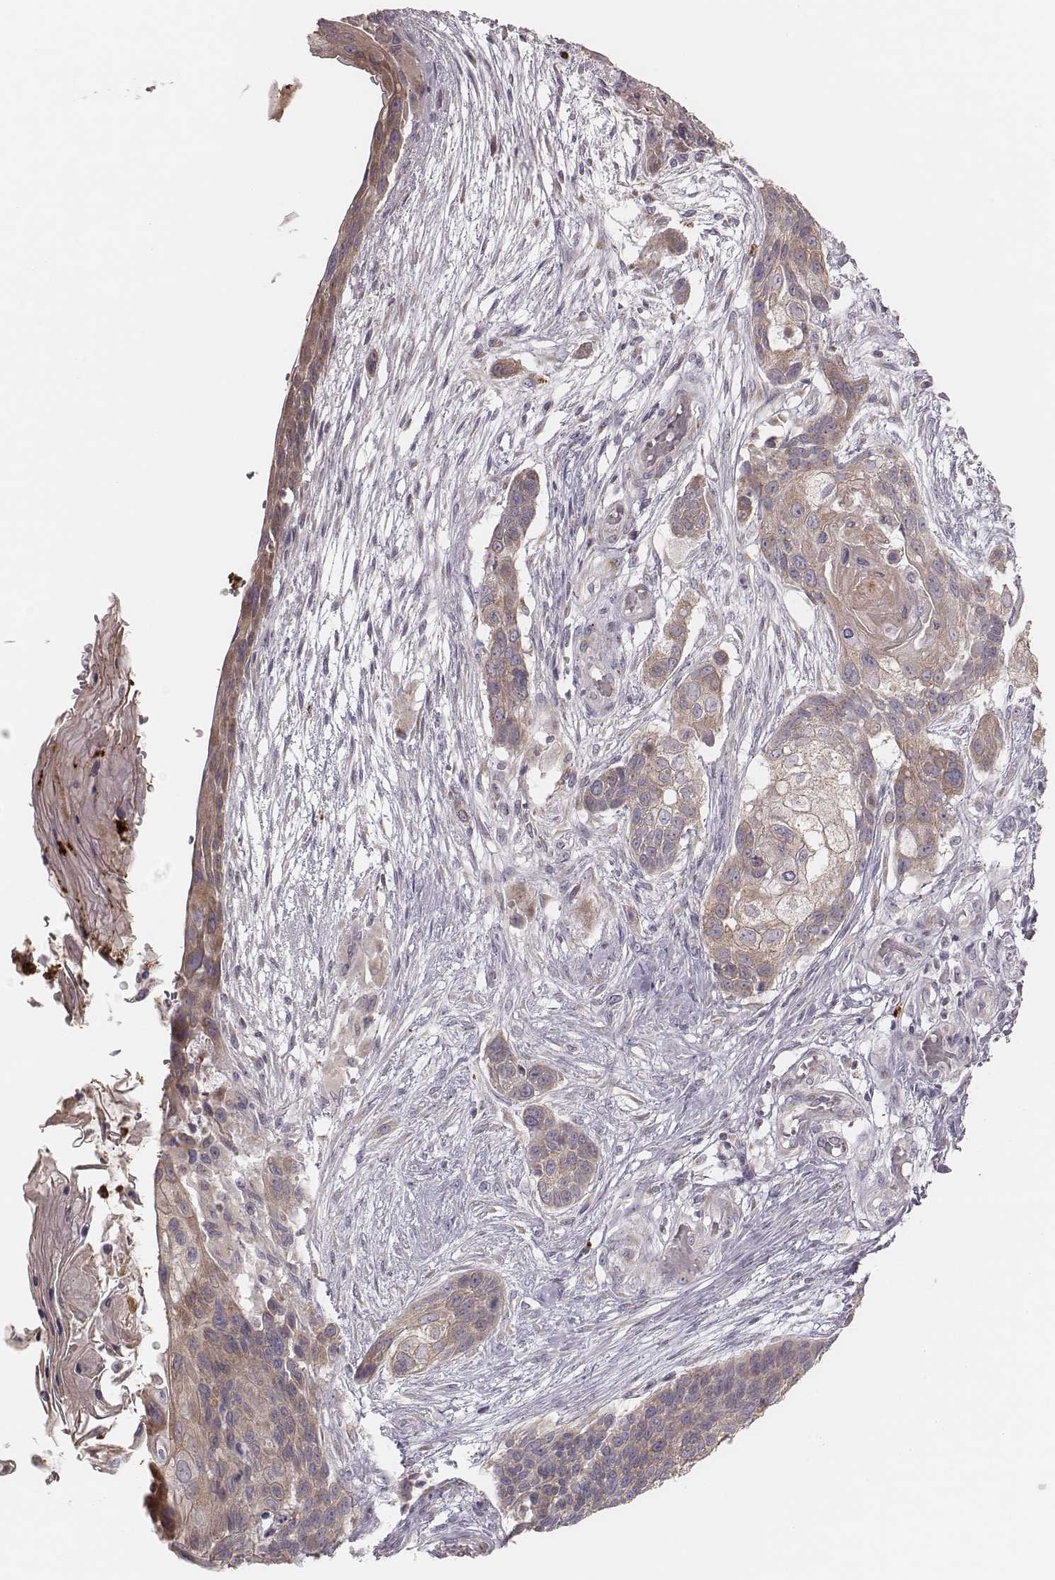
{"staining": {"intensity": "weak", "quantity": ">75%", "location": "cytoplasmic/membranous"}, "tissue": "lung cancer", "cell_type": "Tumor cells", "image_type": "cancer", "snomed": [{"axis": "morphology", "description": "Squamous cell carcinoma, NOS"}, {"axis": "topography", "description": "Lung"}], "caption": "Immunohistochemical staining of lung cancer displays low levels of weak cytoplasmic/membranous protein expression in approximately >75% of tumor cells.", "gene": "ABCA7", "patient": {"sex": "male", "age": 69}}